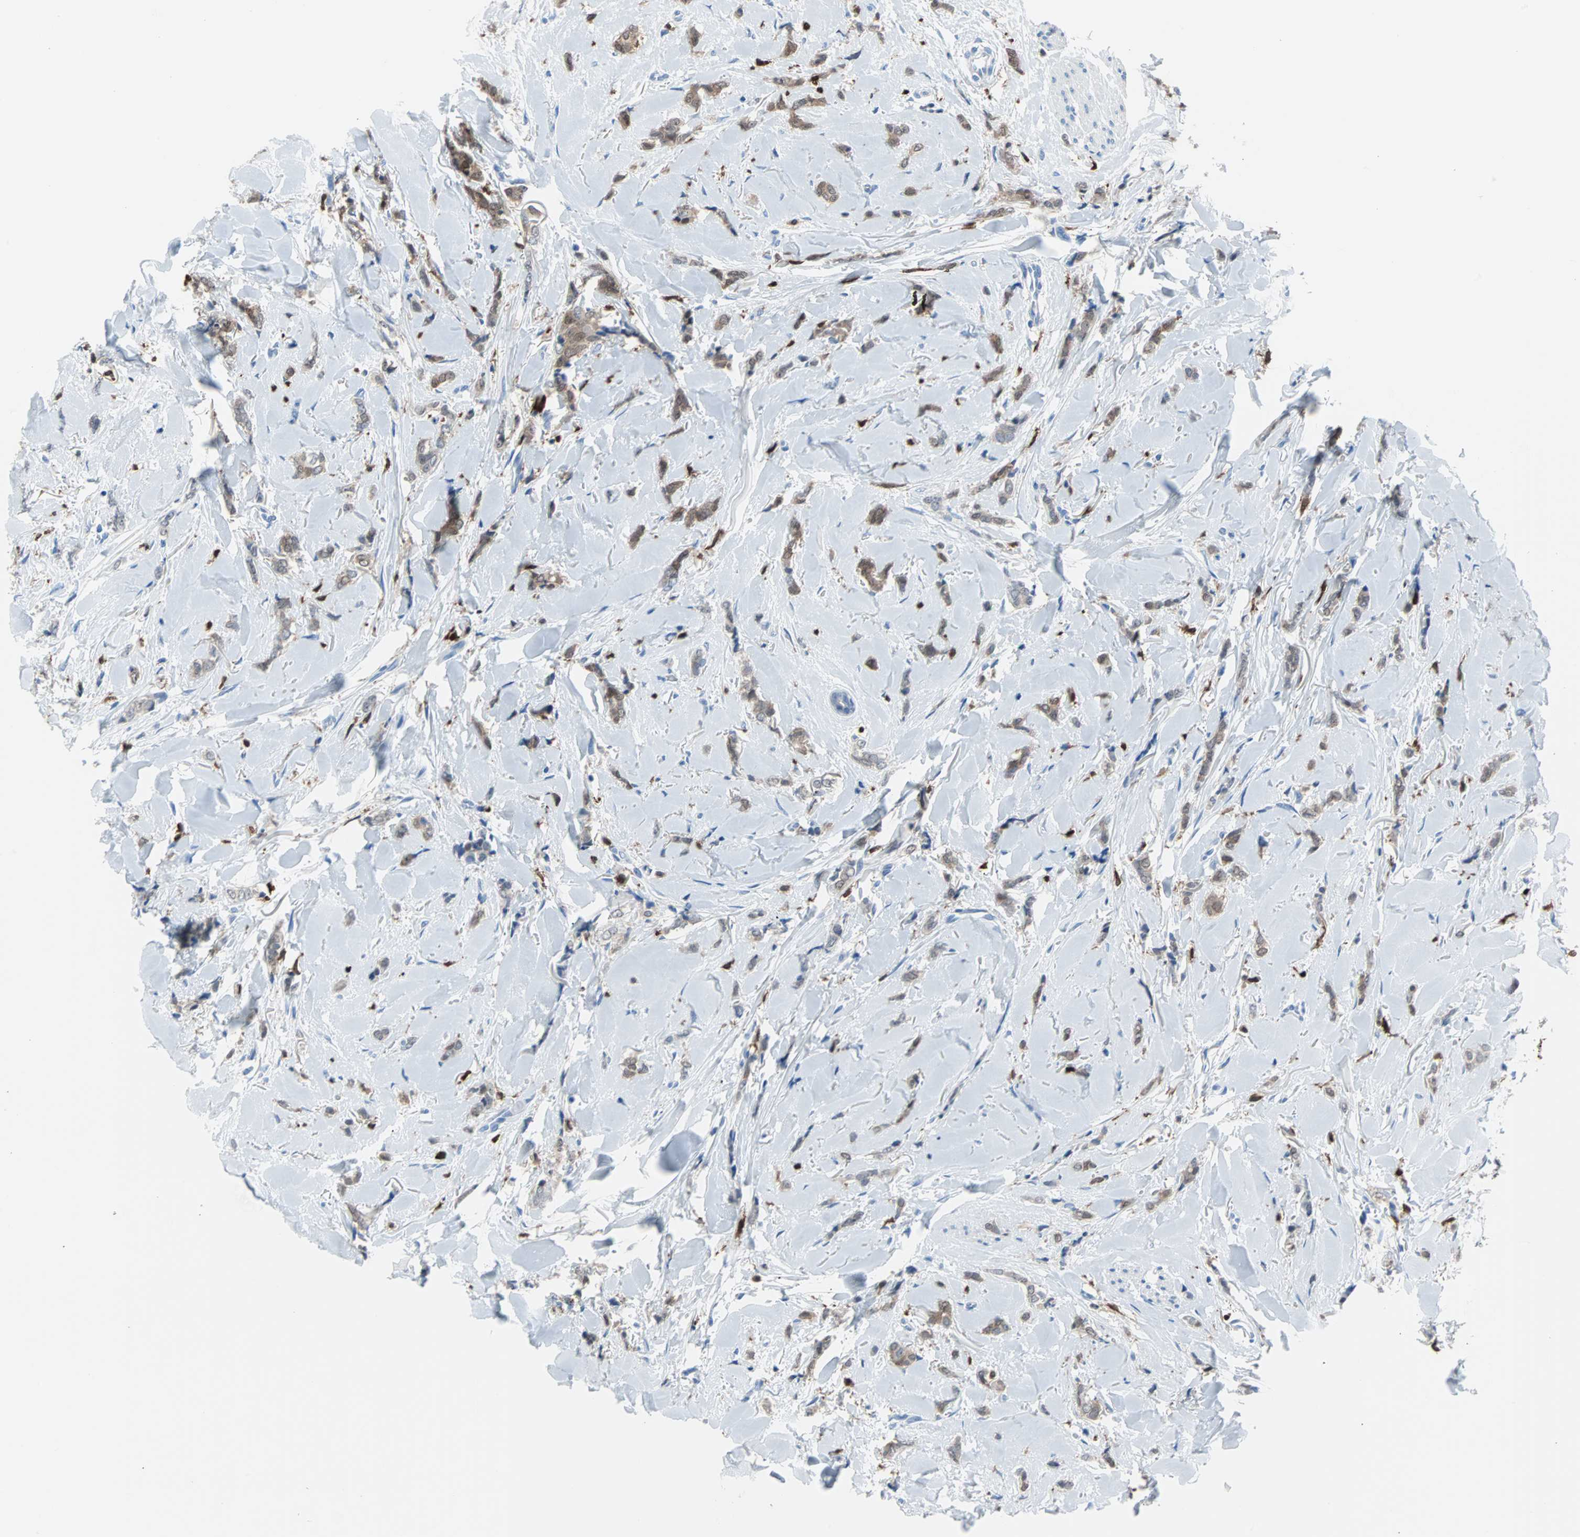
{"staining": {"intensity": "moderate", "quantity": ">75%", "location": "cytoplasmic/membranous"}, "tissue": "breast cancer", "cell_type": "Tumor cells", "image_type": "cancer", "snomed": [{"axis": "morphology", "description": "Lobular carcinoma"}, {"axis": "topography", "description": "Skin"}, {"axis": "topography", "description": "Breast"}], "caption": "This photomicrograph shows IHC staining of breast cancer (lobular carcinoma), with medium moderate cytoplasmic/membranous expression in about >75% of tumor cells.", "gene": "SYK", "patient": {"sex": "female", "age": 46}}